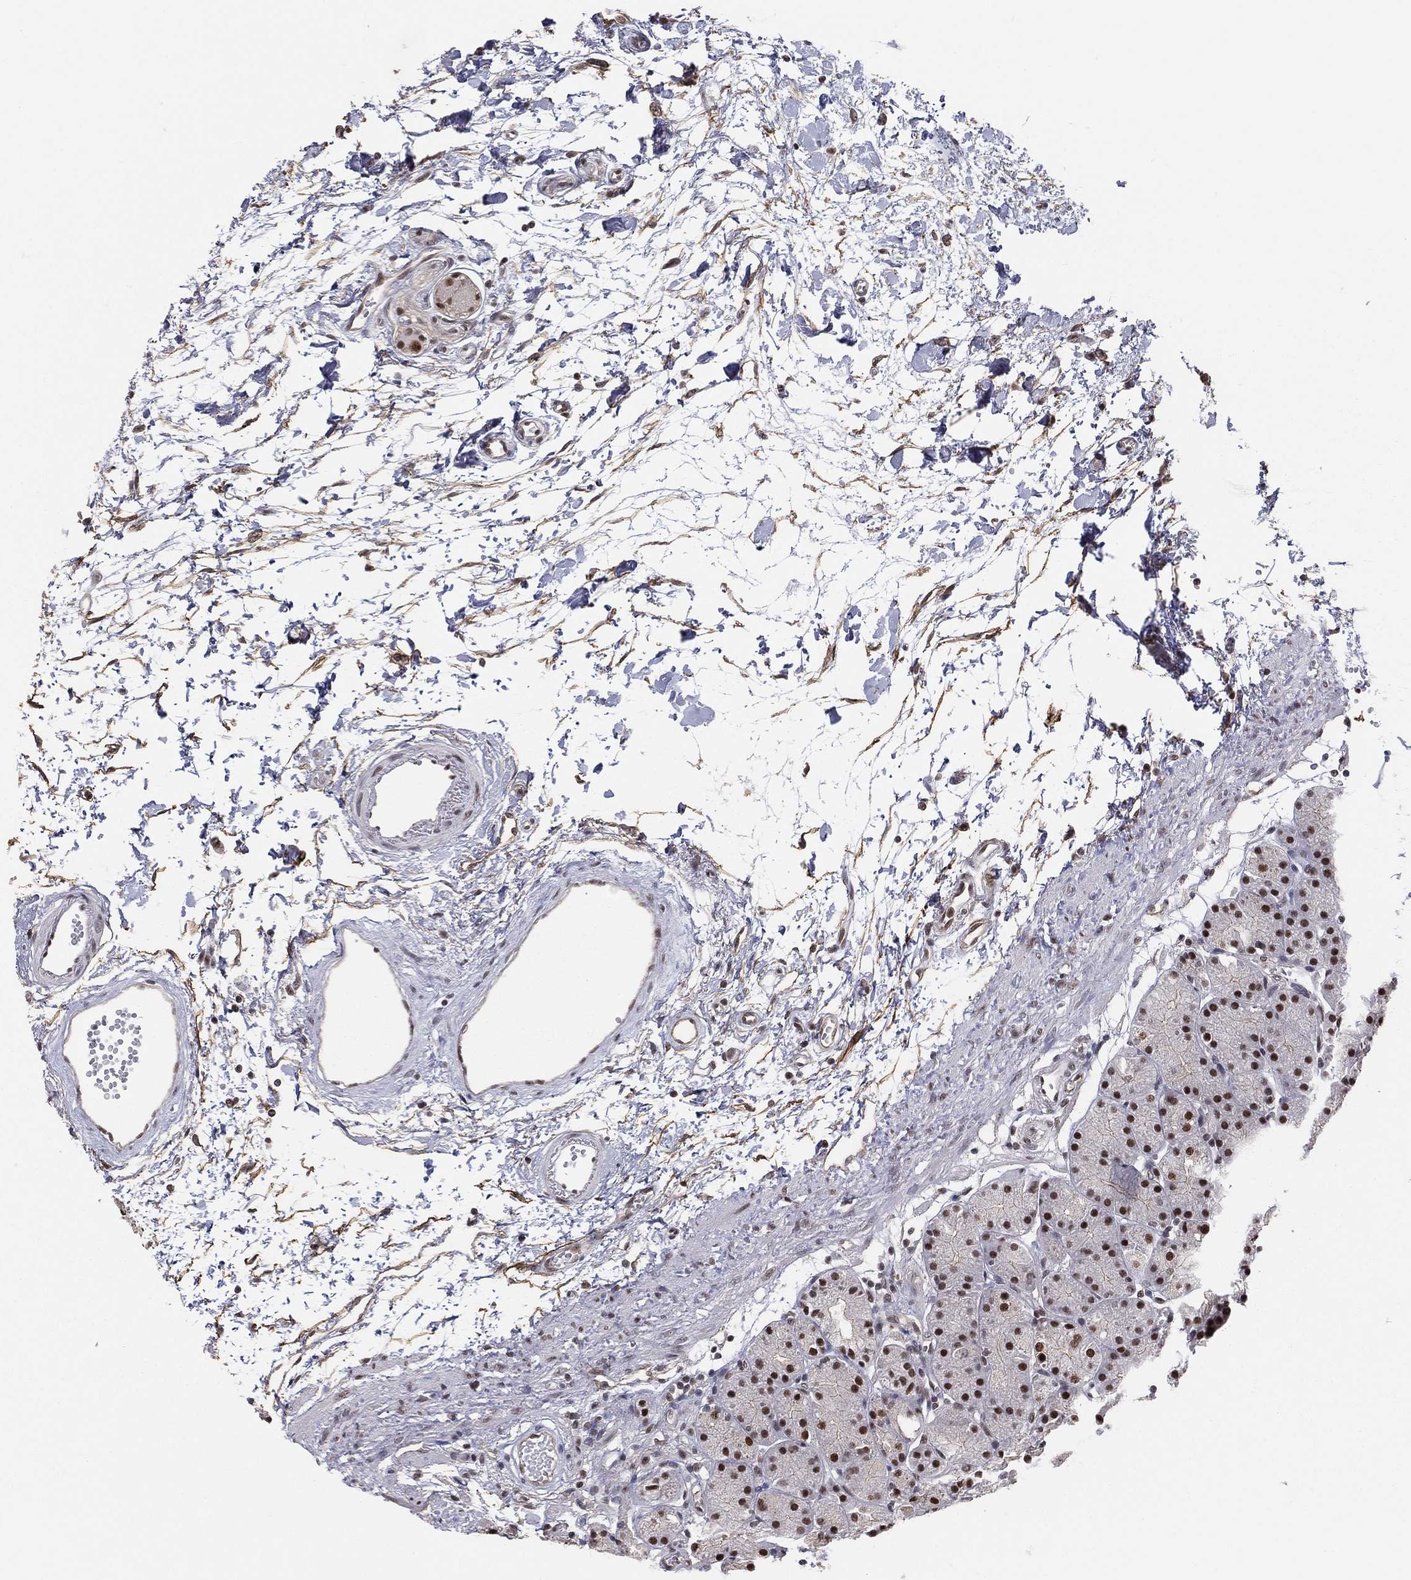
{"staining": {"intensity": "strong", "quantity": "25%-75%", "location": "nuclear"}, "tissue": "stomach", "cell_type": "Glandular cells", "image_type": "normal", "snomed": [{"axis": "morphology", "description": "Normal tissue, NOS"}, {"axis": "morphology", "description": "Adenocarcinoma, NOS"}, {"axis": "topography", "description": "Stomach"}], "caption": "Immunohistochemistry (IHC) of benign stomach demonstrates high levels of strong nuclear positivity in approximately 25%-75% of glandular cells.", "gene": "GPALPP1", "patient": {"sex": "female", "age": 81}}